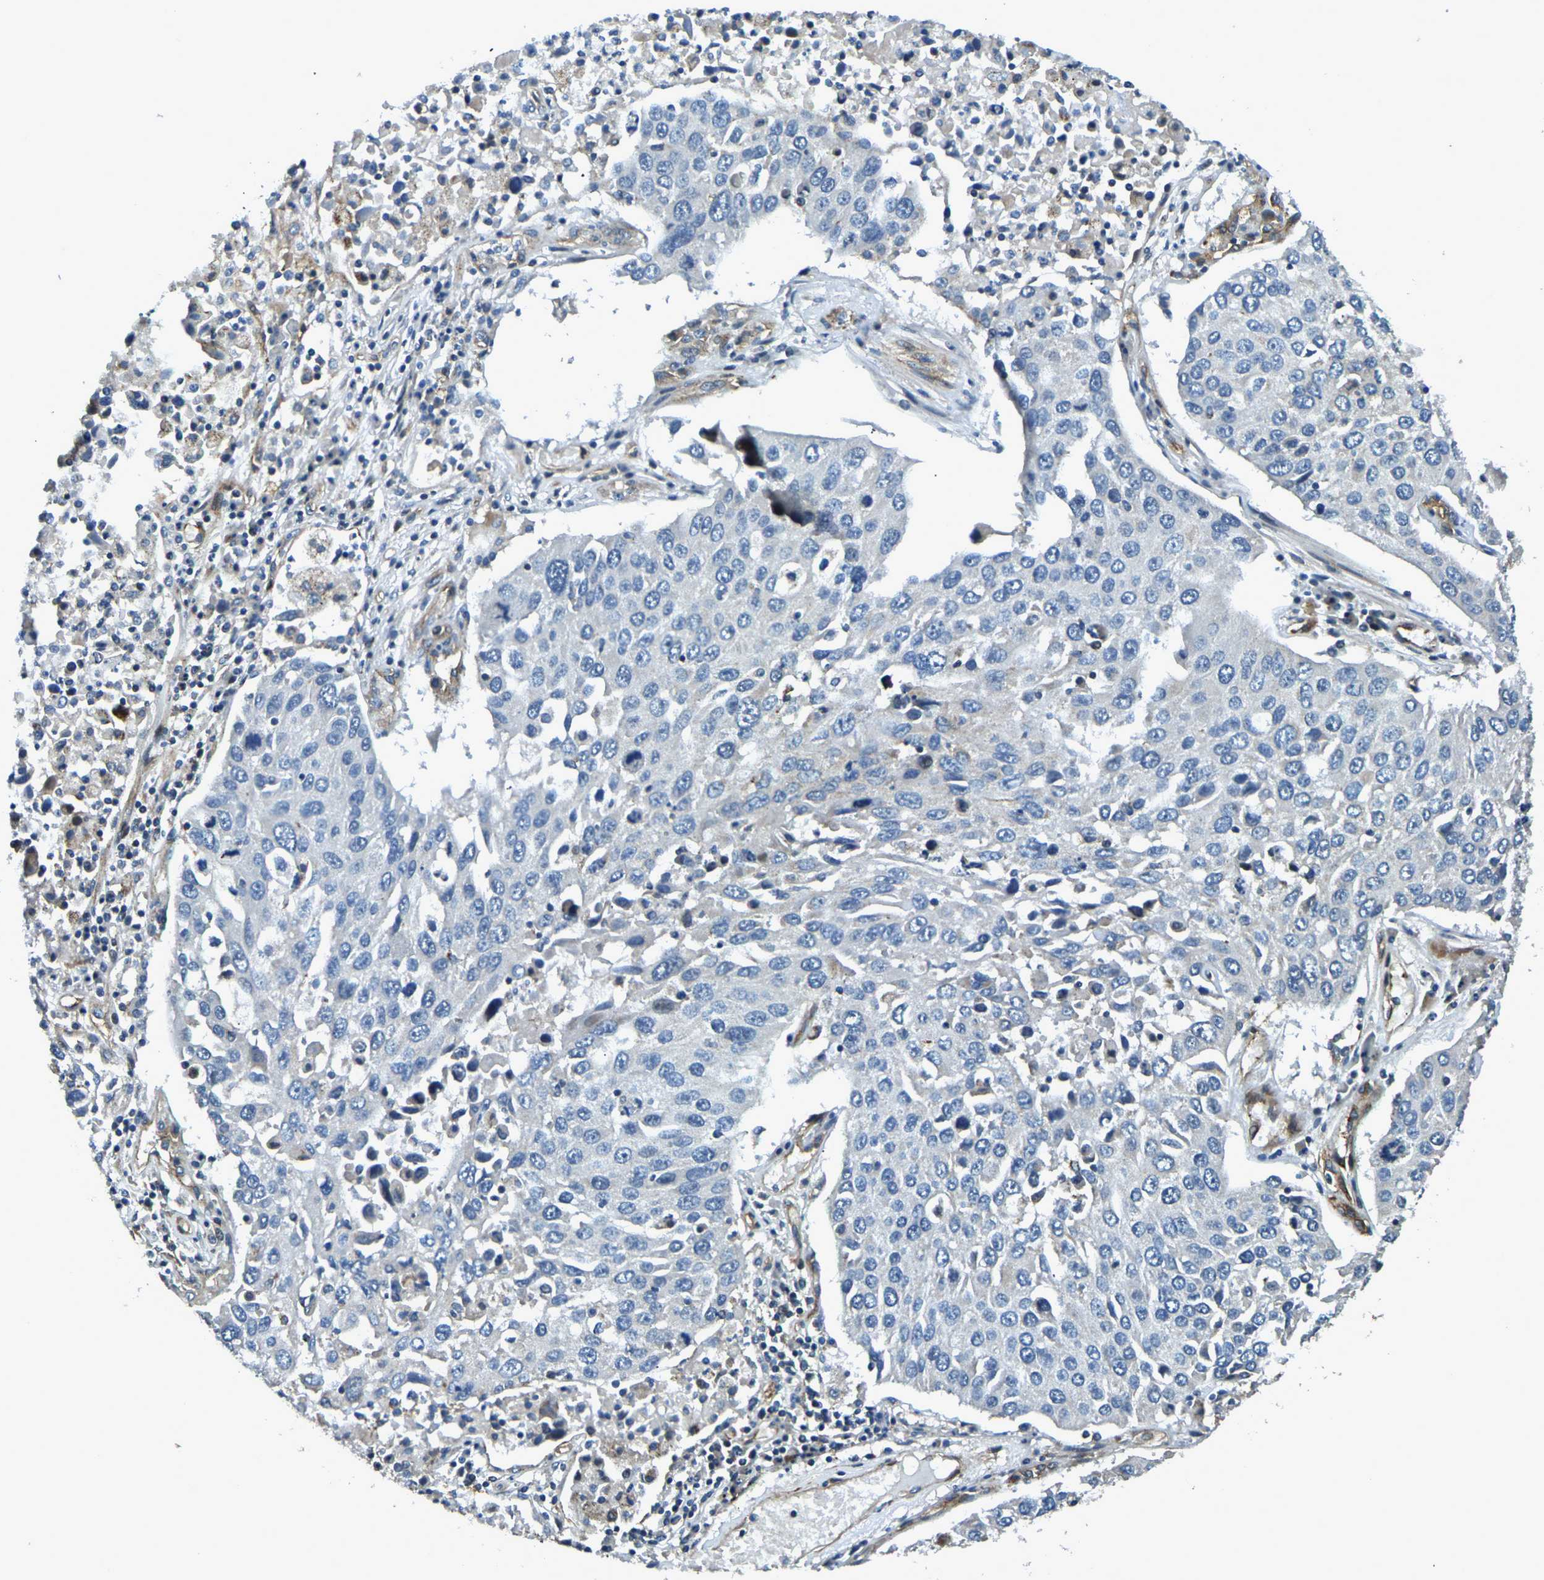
{"staining": {"intensity": "negative", "quantity": "none", "location": "none"}, "tissue": "lung cancer", "cell_type": "Tumor cells", "image_type": "cancer", "snomed": [{"axis": "morphology", "description": "Squamous cell carcinoma, NOS"}, {"axis": "topography", "description": "Lung"}], "caption": "This is a image of immunohistochemistry (IHC) staining of squamous cell carcinoma (lung), which shows no staining in tumor cells.", "gene": "RNF39", "patient": {"sex": "male", "age": 65}}